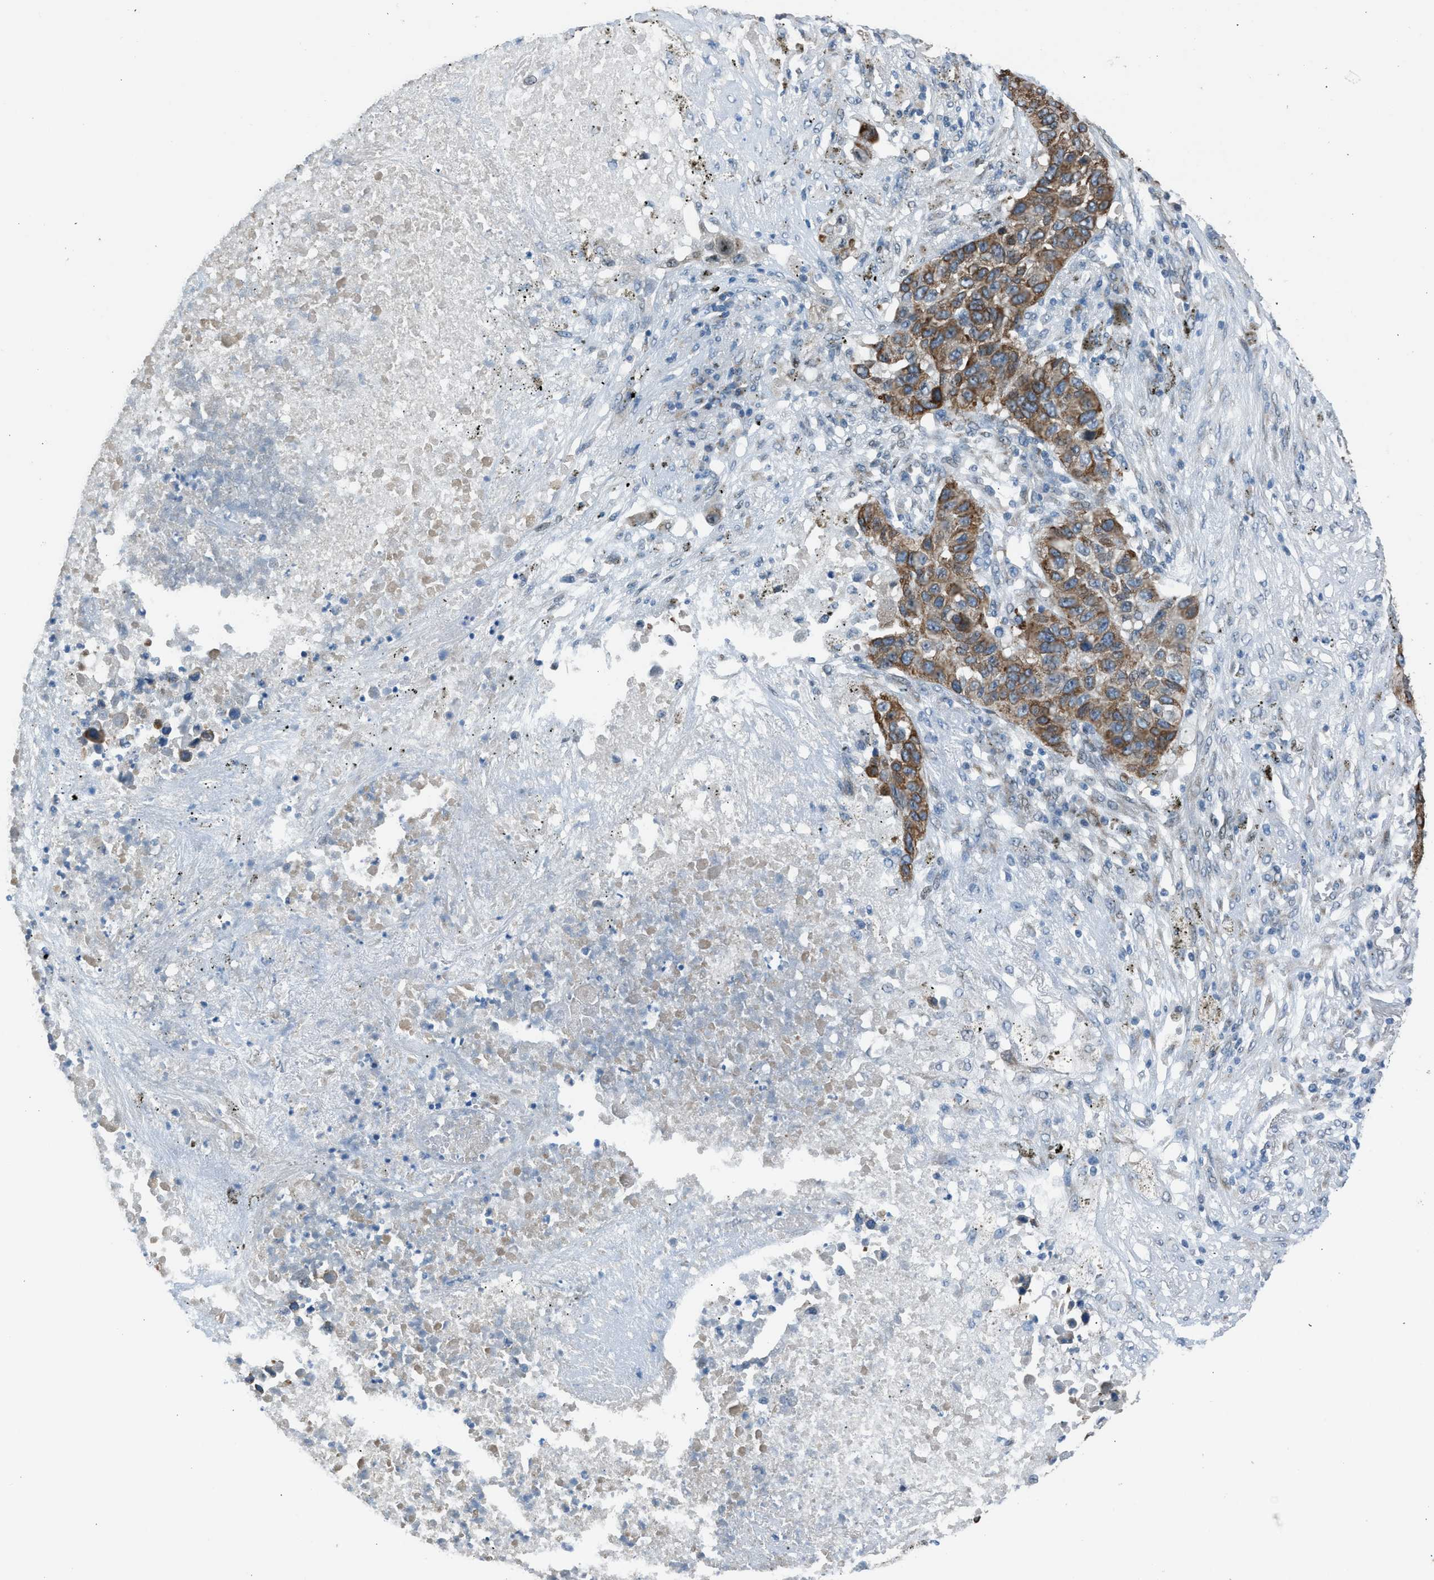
{"staining": {"intensity": "moderate", "quantity": ">75%", "location": "cytoplasmic/membranous"}, "tissue": "lung cancer", "cell_type": "Tumor cells", "image_type": "cancer", "snomed": [{"axis": "morphology", "description": "Squamous cell carcinoma, NOS"}, {"axis": "topography", "description": "Lung"}], "caption": "Immunohistochemical staining of lung squamous cell carcinoma displays medium levels of moderate cytoplasmic/membranous expression in about >75% of tumor cells.", "gene": "RNF41", "patient": {"sex": "male", "age": 57}}